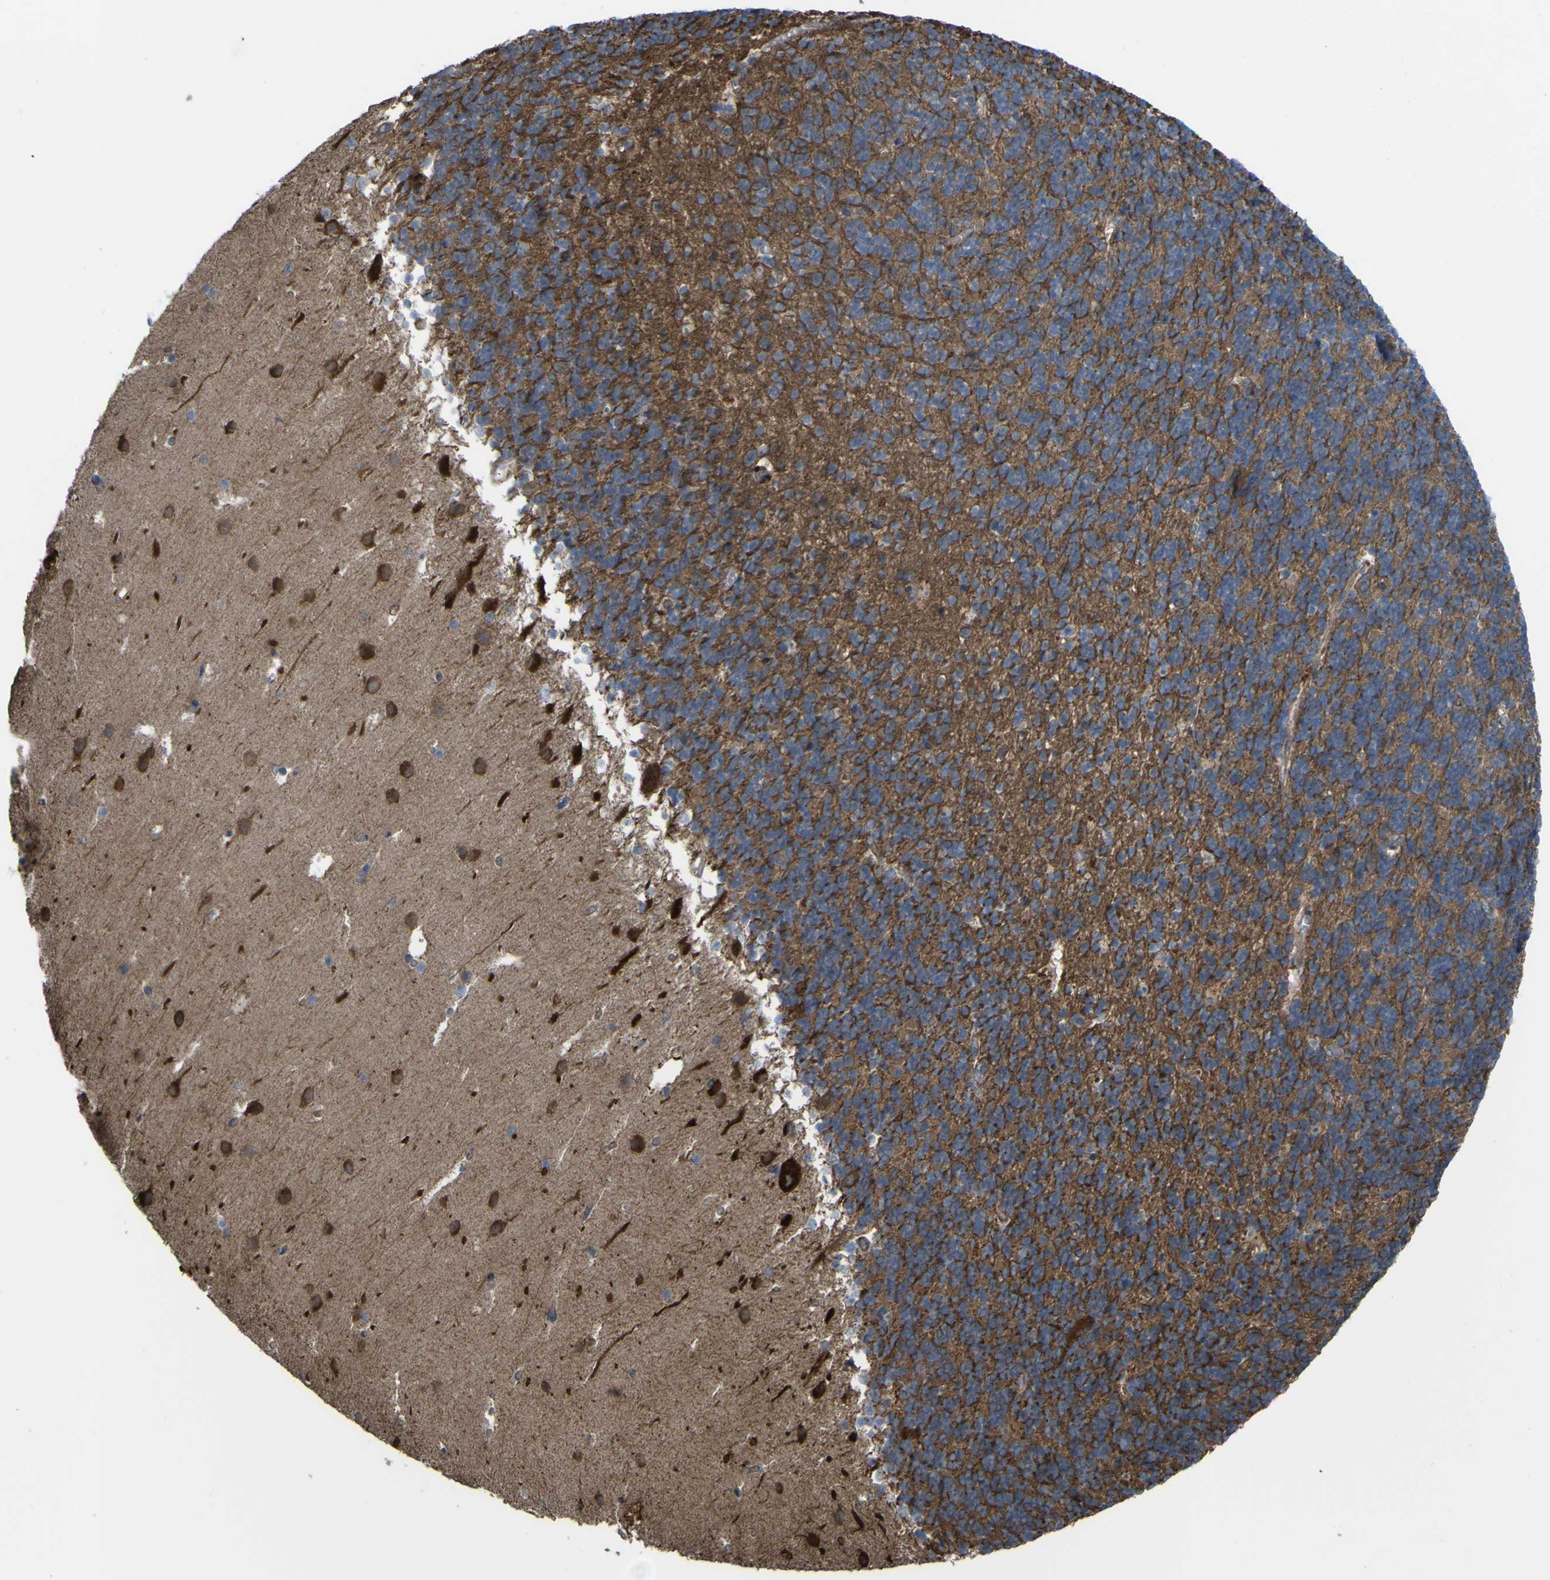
{"staining": {"intensity": "strong", "quantity": ">75%", "location": "cytoplasmic/membranous"}, "tissue": "cerebellum", "cell_type": "Cells in granular layer", "image_type": "normal", "snomed": [{"axis": "morphology", "description": "Normal tissue, NOS"}, {"axis": "topography", "description": "Cerebellum"}], "caption": "High-power microscopy captured an immunohistochemistry (IHC) photomicrograph of unremarkable cerebellum, revealing strong cytoplasmic/membranous positivity in about >75% of cells in granular layer. (Brightfield microscopy of DAB IHC at high magnification).", "gene": "FBXO30", "patient": {"sex": "male", "age": 45}}